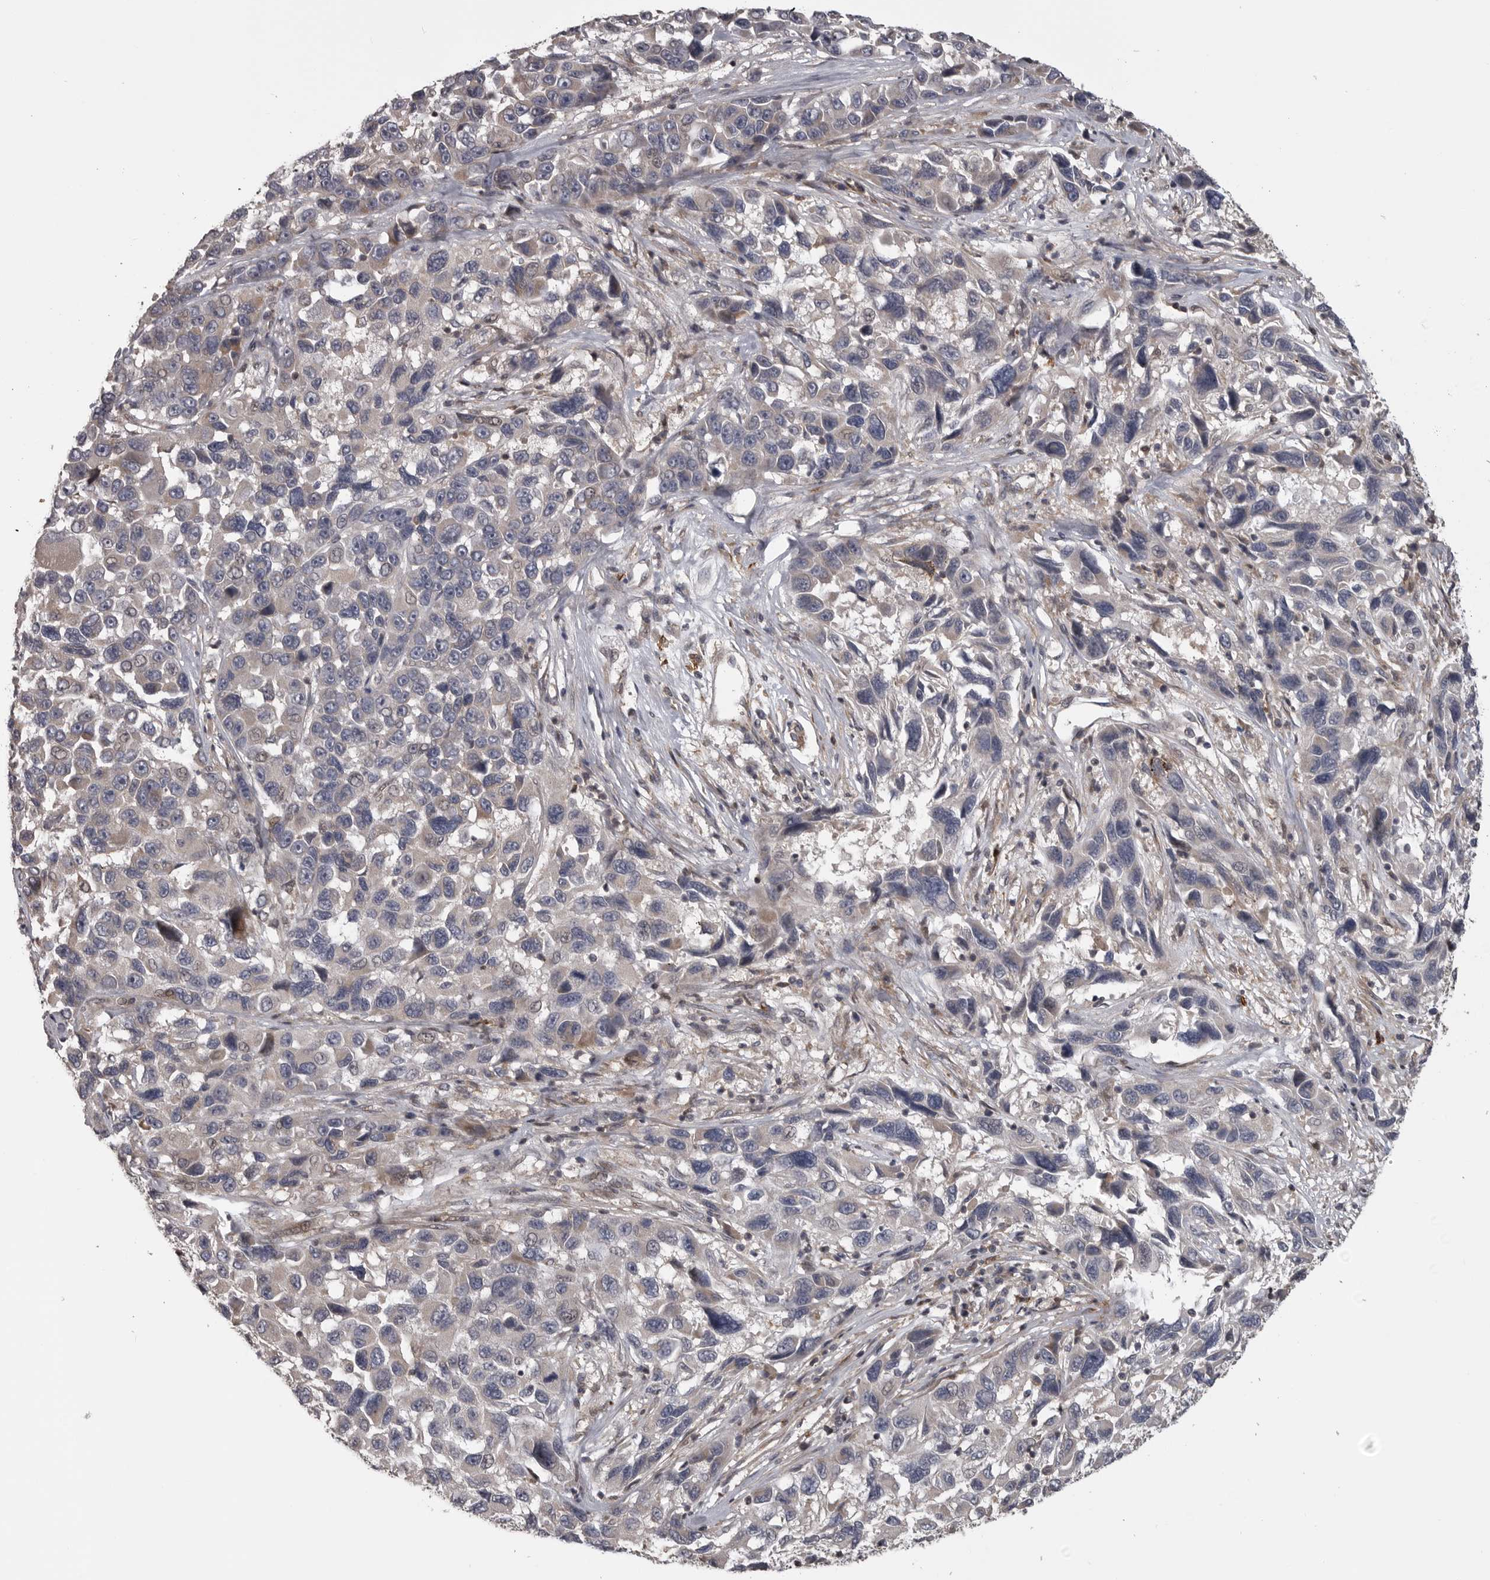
{"staining": {"intensity": "moderate", "quantity": "25%-75%", "location": "cytoplasmic/membranous"}, "tissue": "melanoma", "cell_type": "Tumor cells", "image_type": "cancer", "snomed": [{"axis": "morphology", "description": "Malignant melanoma, NOS"}, {"axis": "topography", "description": "Skin"}], "caption": "Melanoma stained for a protein (brown) displays moderate cytoplasmic/membranous positive positivity in approximately 25%-75% of tumor cells.", "gene": "ZNRF1", "patient": {"sex": "male", "age": 53}}